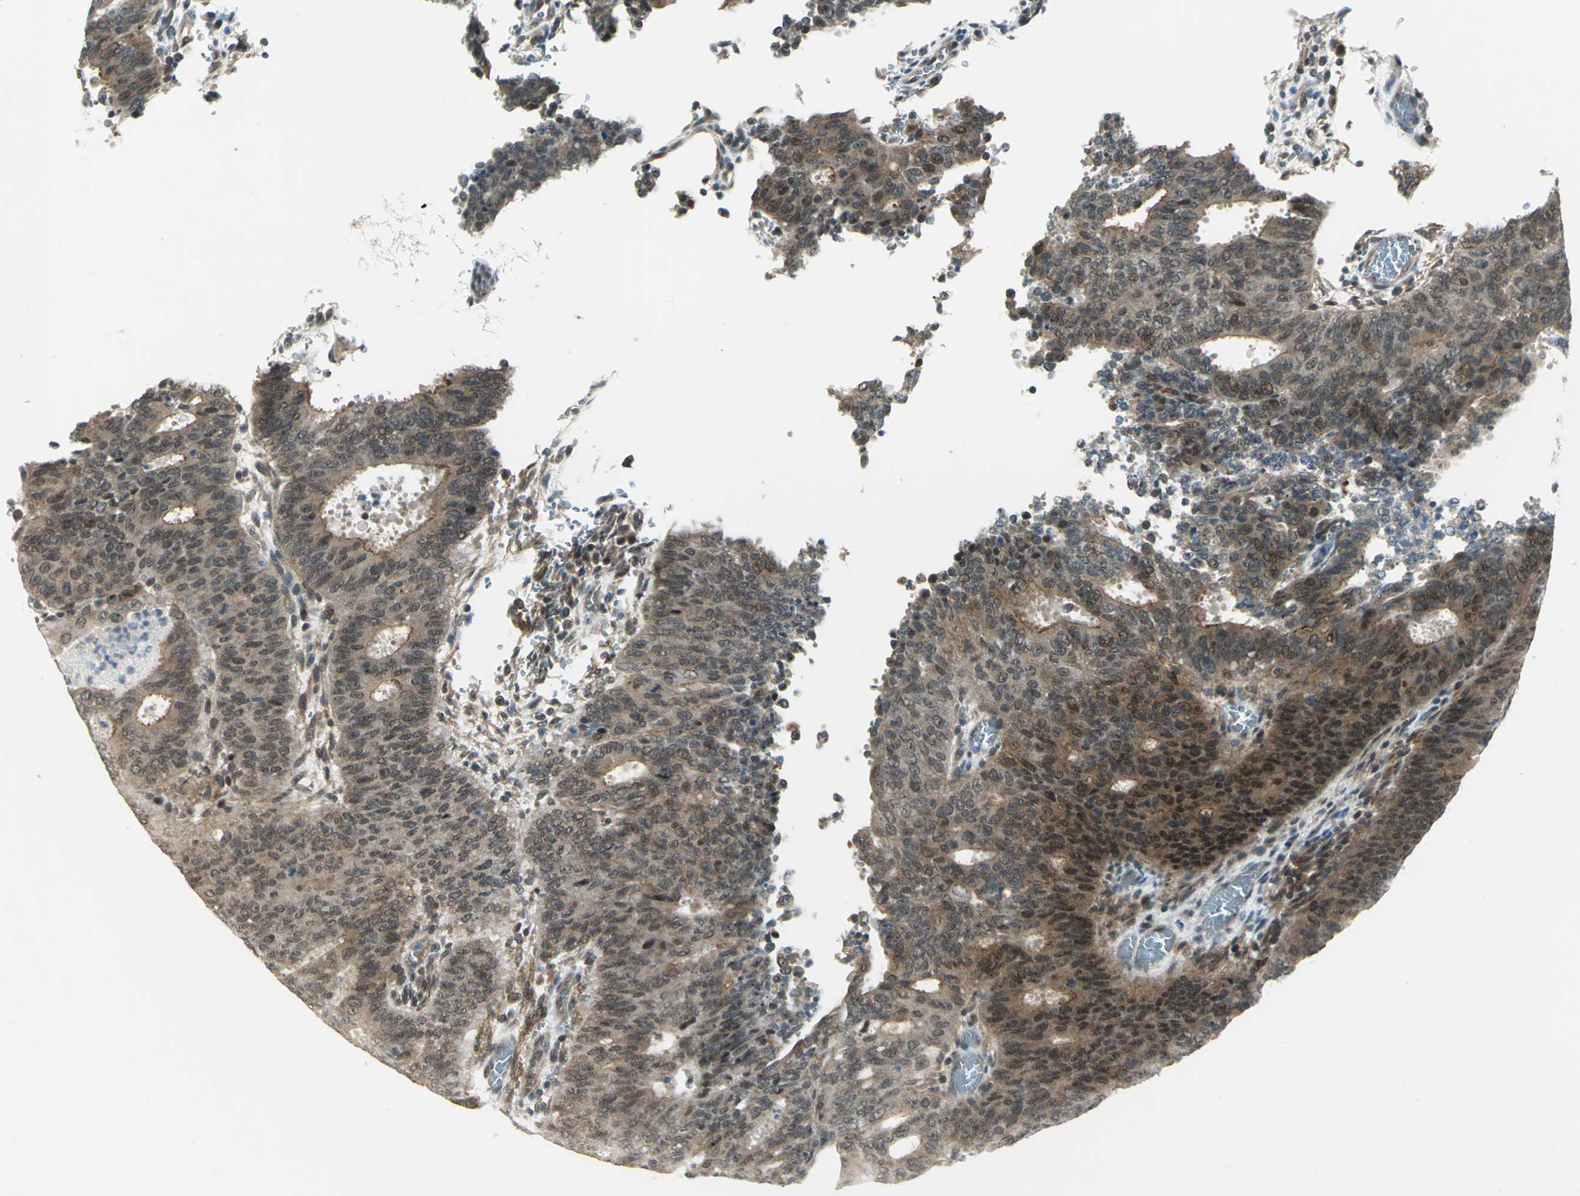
{"staining": {"intensity": "moderate", "quantity": ">75%", "location": "cytoplasmic/membranous,nuclear"}, "tissue": "cervical cancer", "cell_type": "Tumor cells", "image_type": "cancer", "snomed": [{"axis": "morphology", "description": "Adenocarcinoma, NOS"}, {"axis": "topography", "description": "Cervix"}], "caption": "Immunohistochemistry staining of adenocarcinoma (cervical), which demonstrates medium levels of moderate cytoplasmic/membranous and nuclear expression in approximately >75% of tumor cells indicating moderate cytoplasmic/membranous and nuclear protein expression. The staining was performed using DAB (brown) for protein detection and nuclei were counterstained in hematoxylin (blue).", "gene": "PLAGL2", "patient": {"sex": "female", "age": 44}}